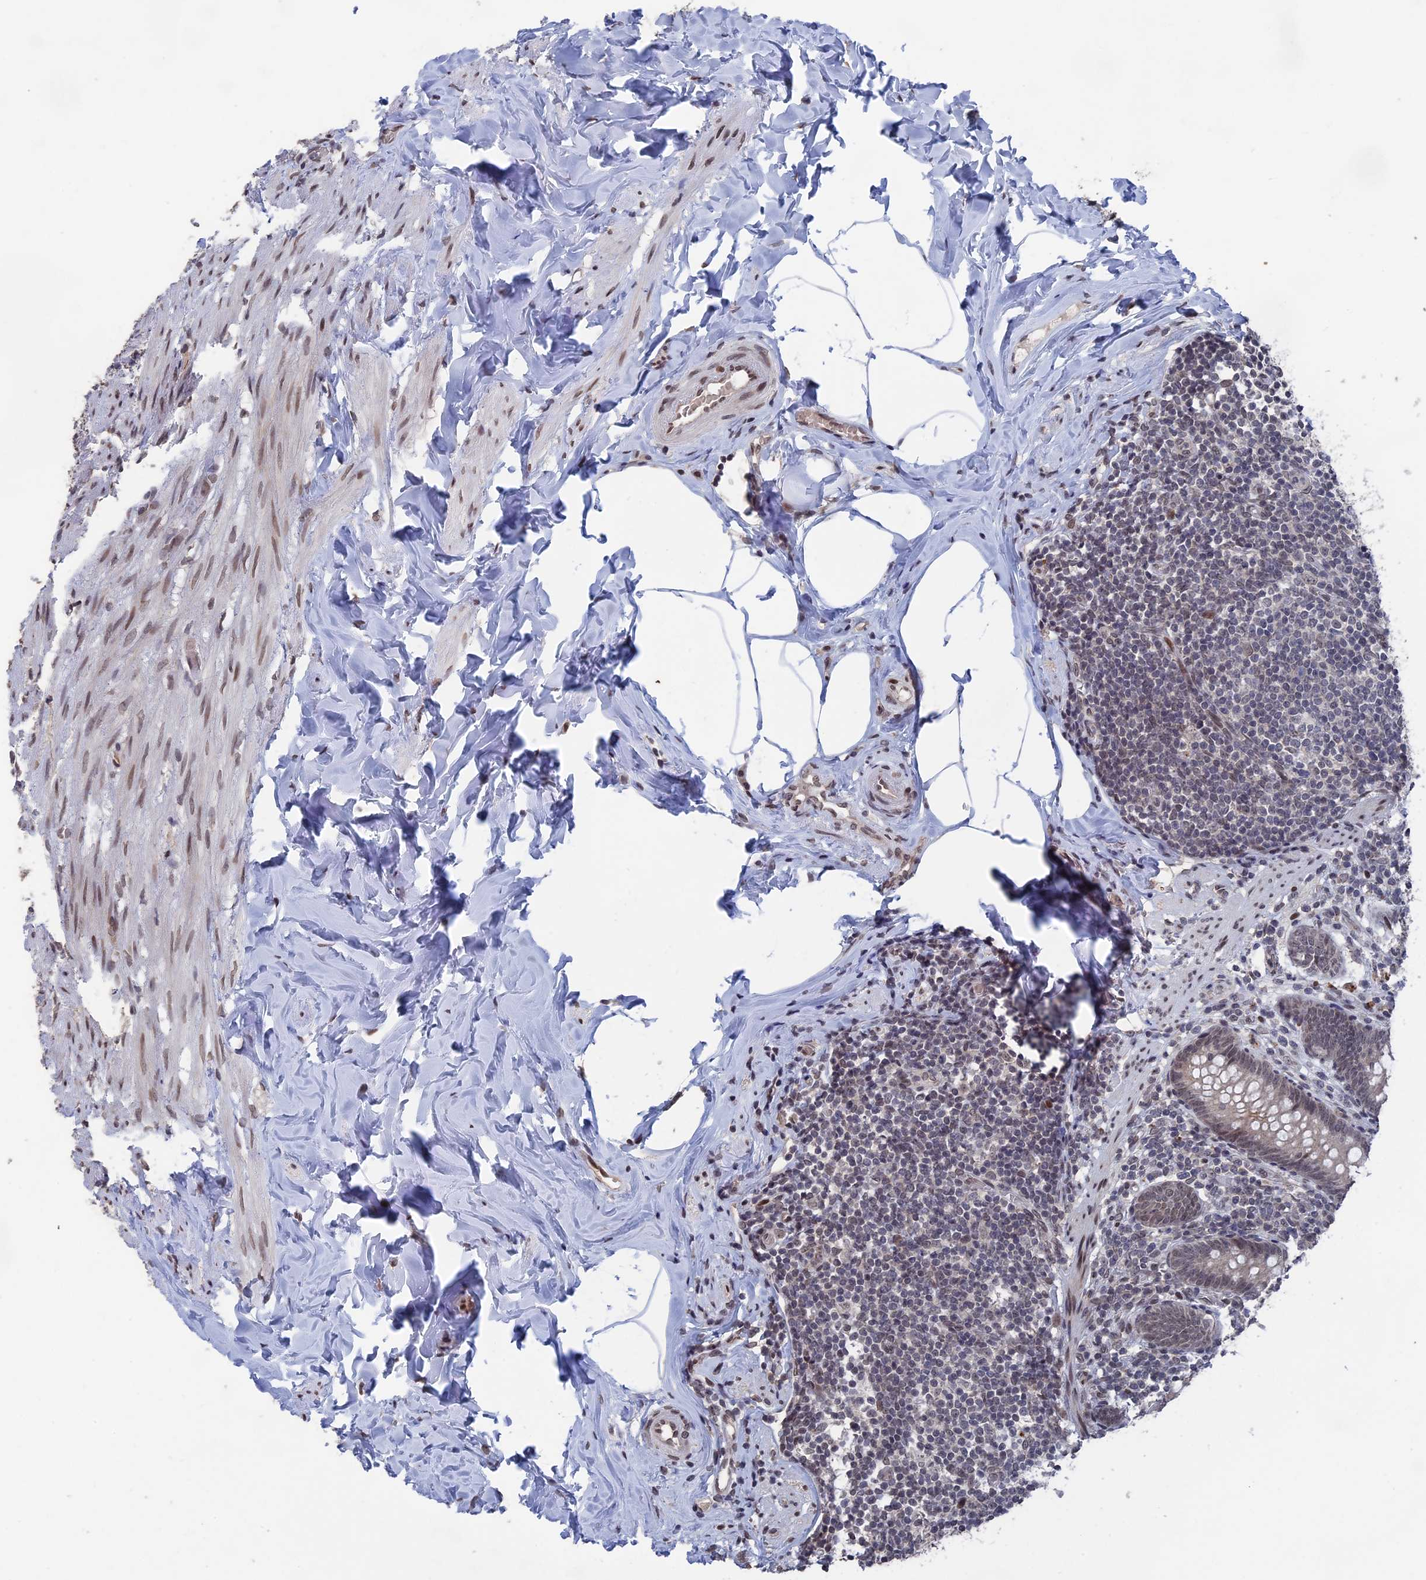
{"staining": {"intensity": "weak", "quantity": "<25%", "location": "nuclear"}, "tissue": "appendix", "cell_type": "Glandular cells", "image_type": "normal", "snomed": [{"axis": "morphology", "description": "Normal tissue, NOS"}, {"axis": "topography", "description": "Appendix"}], "caption": "Glandular cells show no significant protein staining in normal appendix.", "gene": "NR2C2AP", "patient": {"sex": "male", "age": 55}}